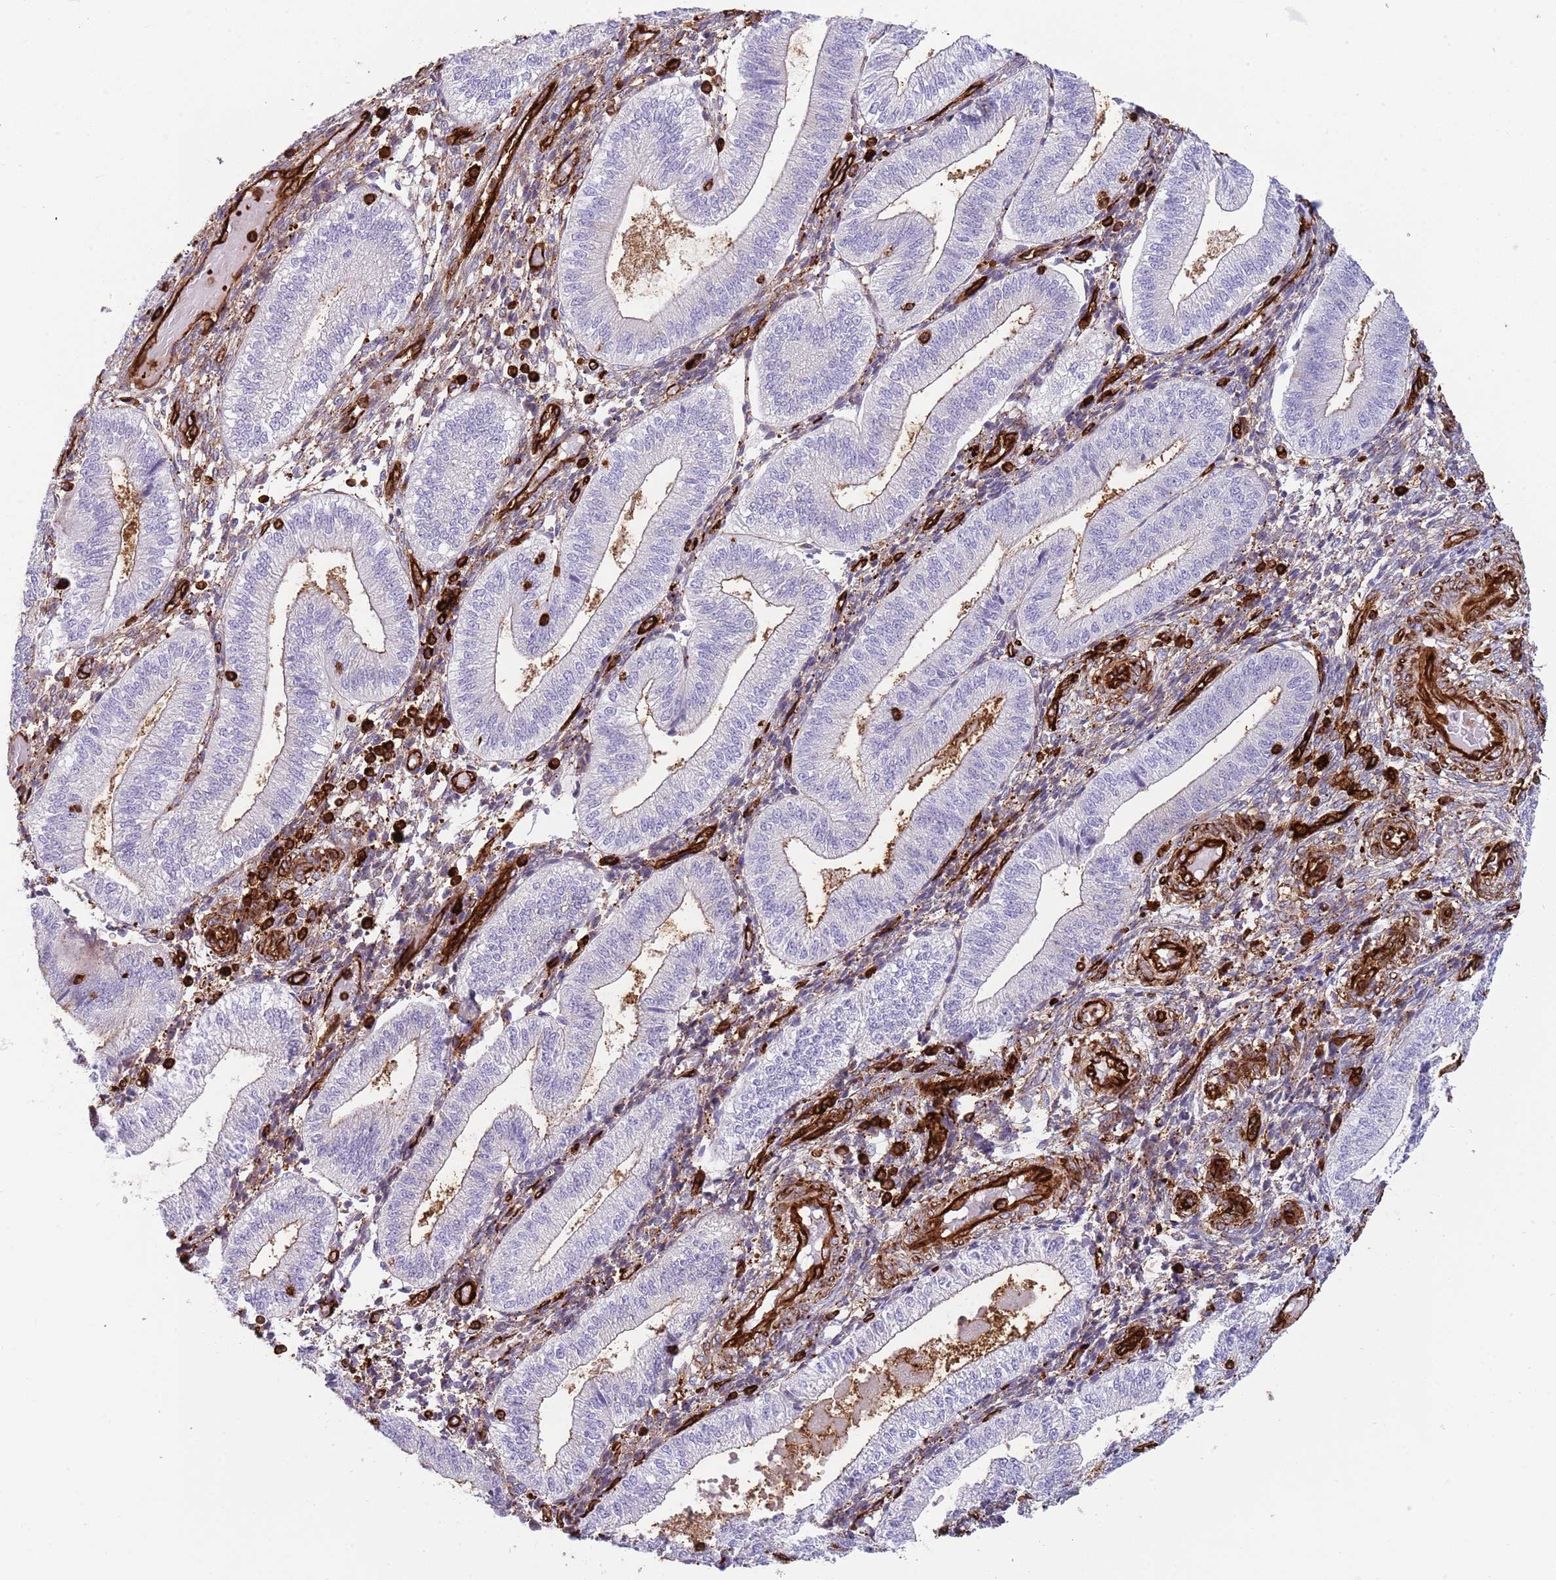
{"staining": {"intensity": "strong", "quantity": "25%-75%", "location": "cytoplasmic/membranous"}, "tissue": "endometrium", "cell_type": "Cells in endometrial stroma", "image_type": "normal", "snomed": [{"axis": "morphology", "description": "Normal tissue, NOS"}, {"axis": "topography", "description": "Endometrium"}], "caption": "Protein staining demonstrates strong cytoplasmic/membranous positivity in about 25%-75% of cells in endometrial stroma in normal endometrium. Immunohistochemistry stains the protein in brown and the nuclei are stained blue.", "gene": "KBTBD6", "patient": {"sex": "female", "age": 34}}